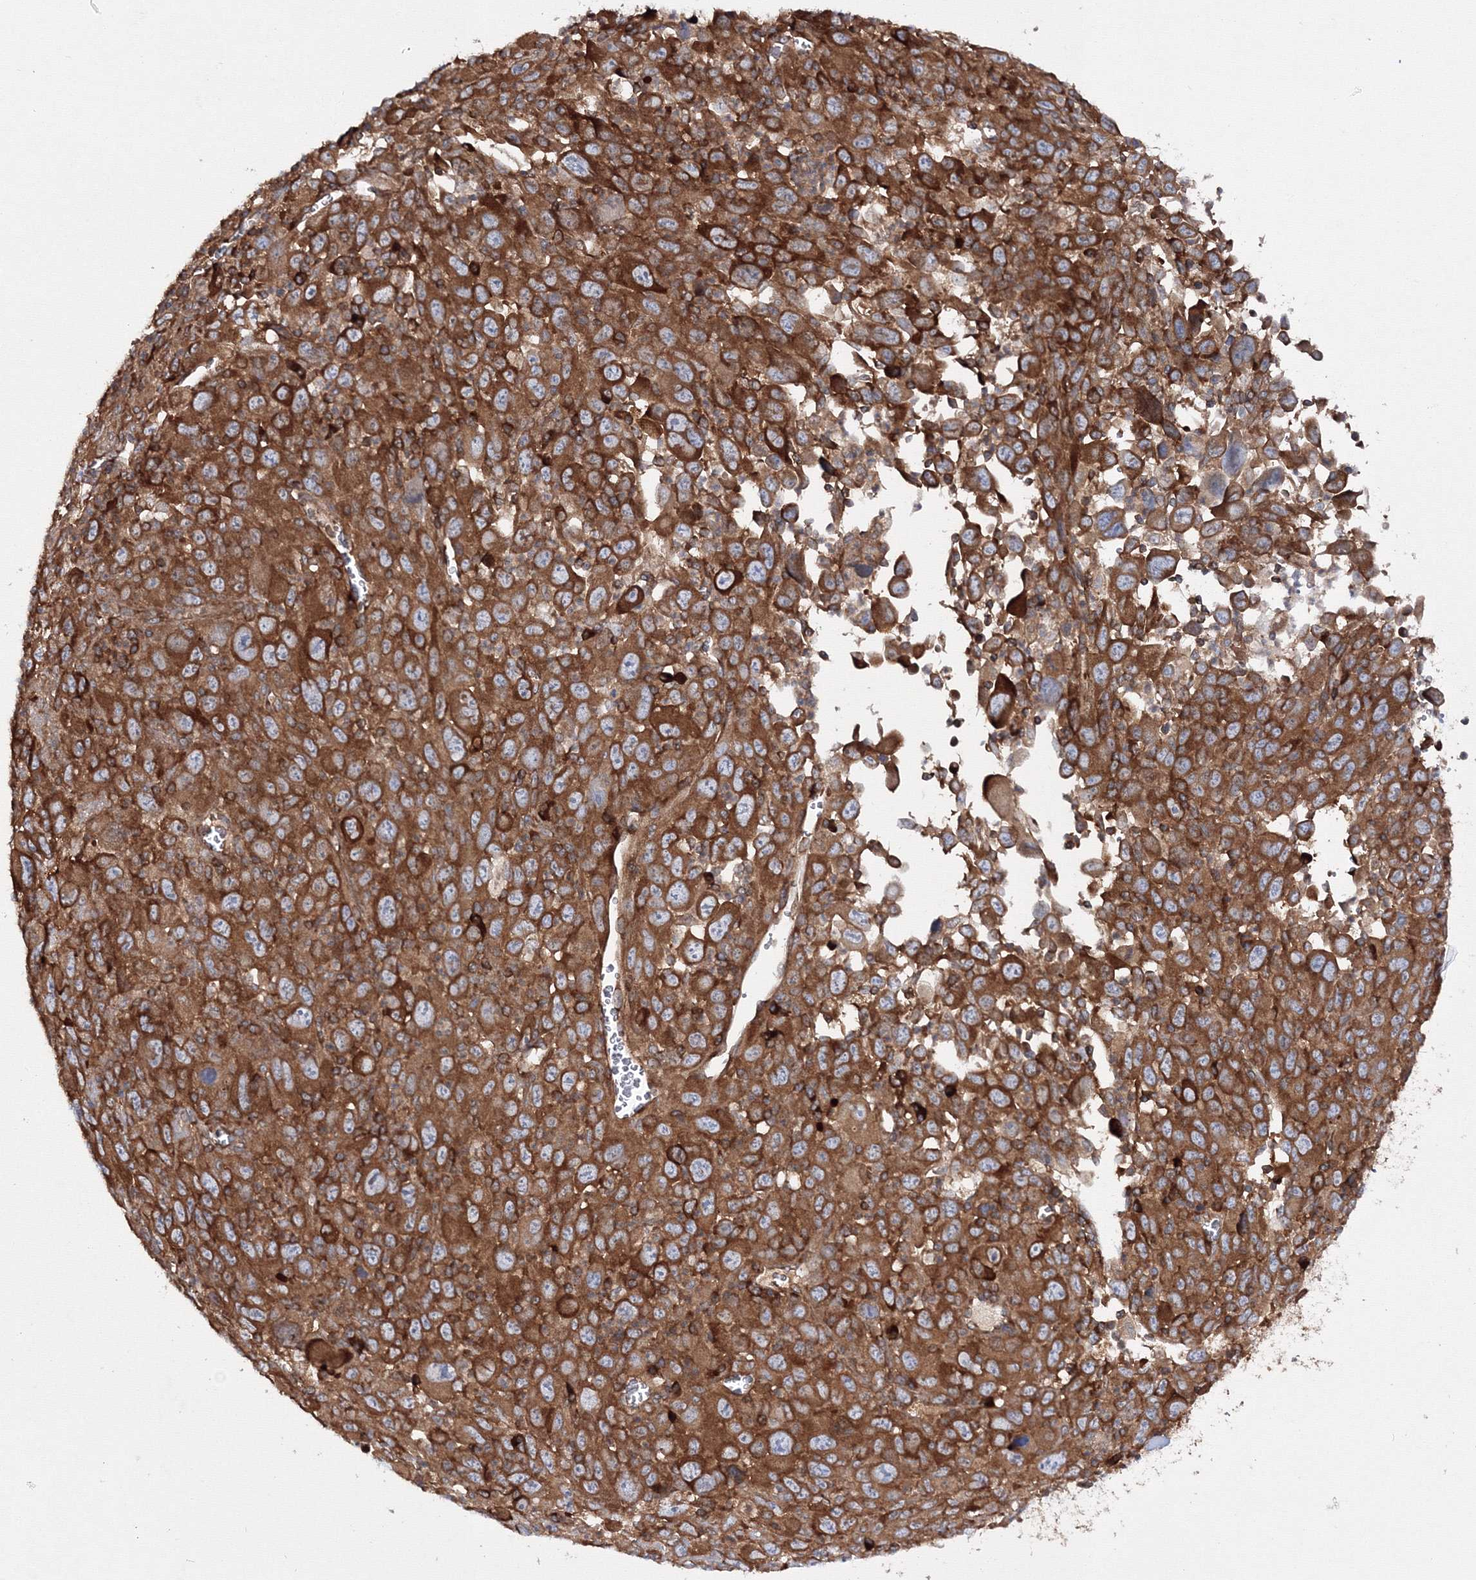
{"staining": {"intensity": "strong", "quantity": ">75%", "location": "cytoplasmic/membranous"}, "tissue": "melanoma", "cell_type": "Tumor cells", "image_type": "cancer", "snomed": [{"axis": "morphology", "description": "Malignant melanoma, Metastatic site"}, {"axis": "topography", "description": "Skin"}], "caption": "Immunohistochemical staining of malignant melanoma (metastatic site) demonstrates high levels of strong cytoplasmic/membranous protein positivity in about >75% of tumor cells.", "gene": "HARS1", "patient": {"sex": "female", "age": 56}}